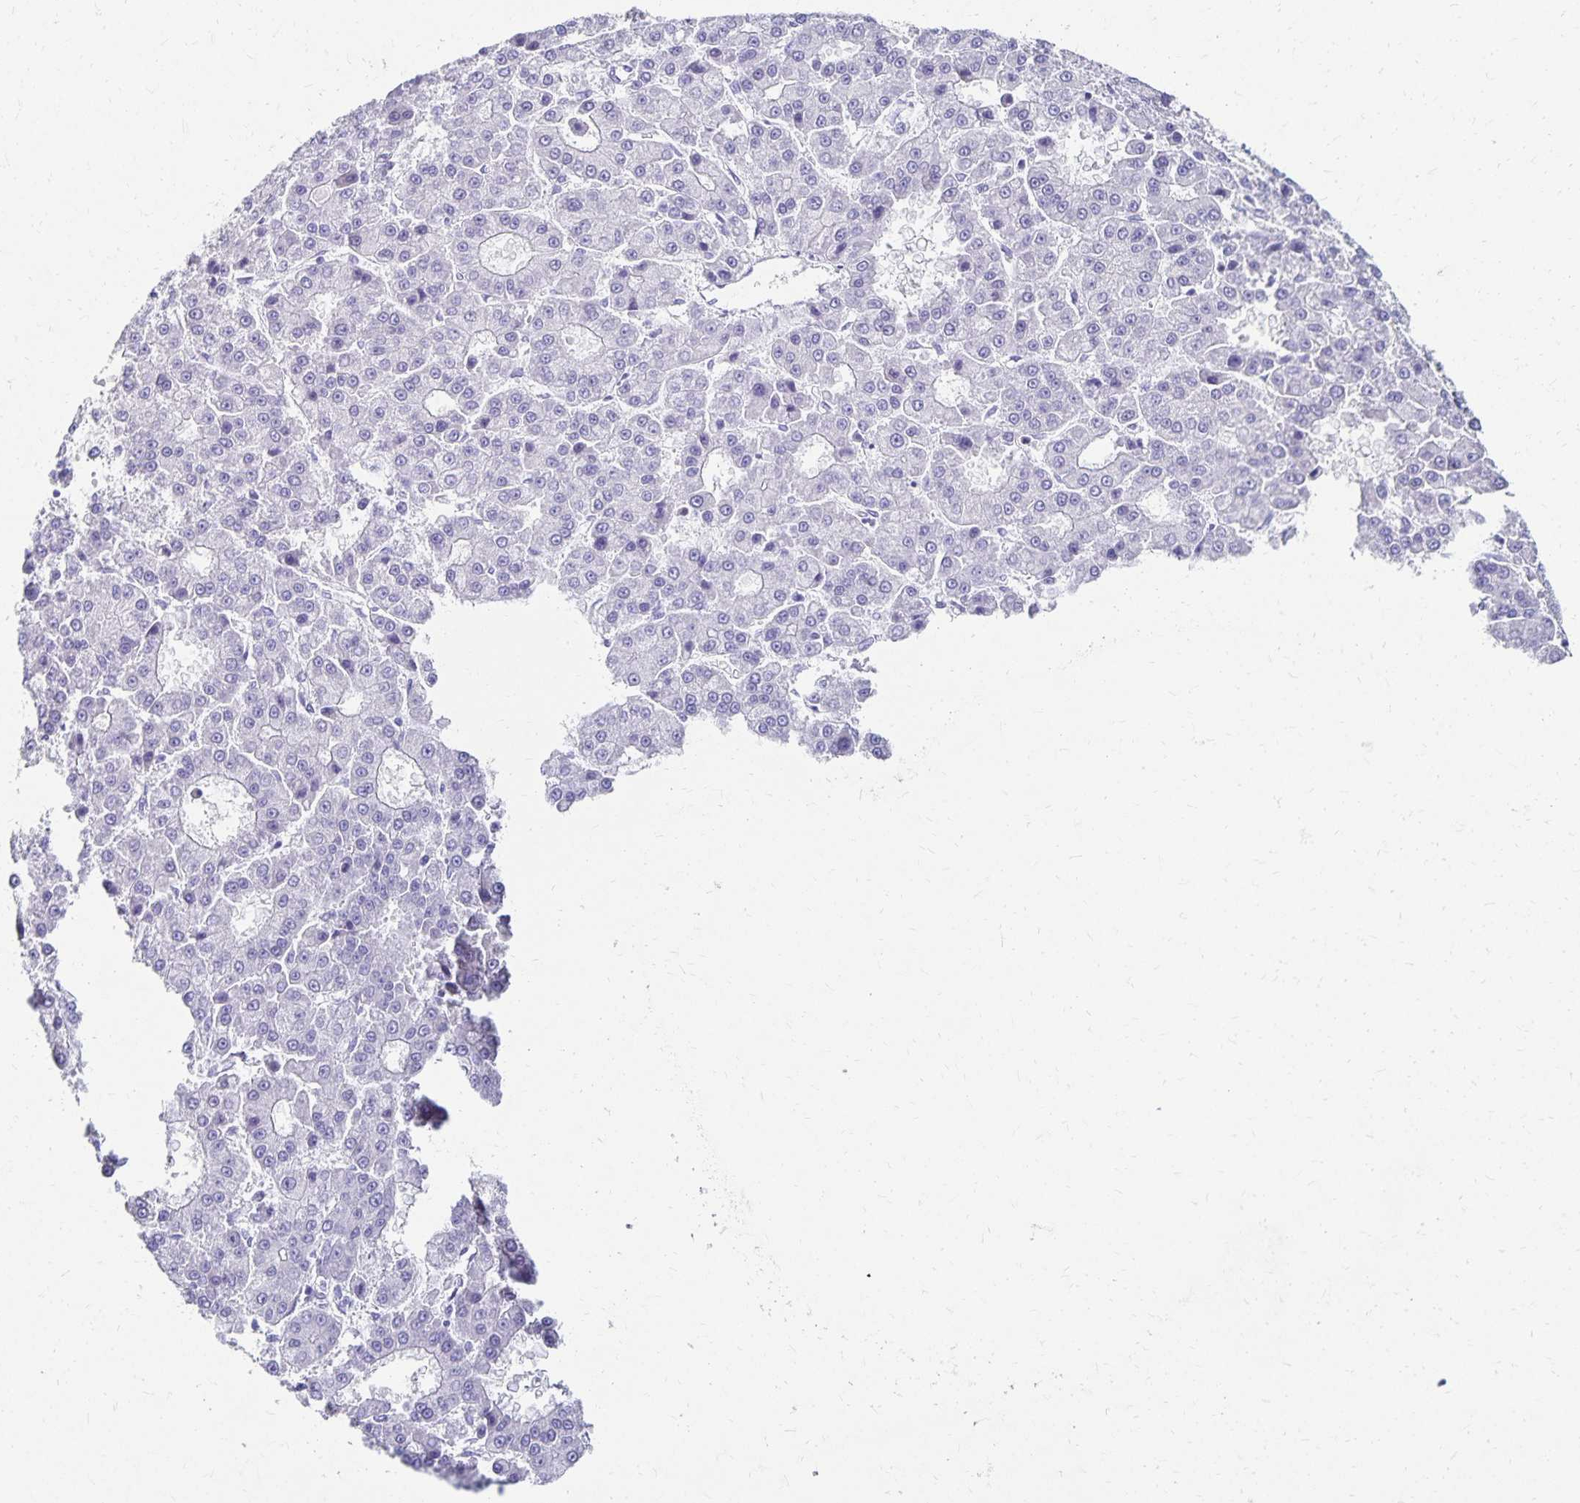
{"staining": {"intensity": "negative", "quantity": "none", "location": "none"}, "tissue": "liver cancer", "cell_type": "Tumor cells", "image_type": "cancer", "snomed": [{"axis": "morphology", "description": "Carcinoma, Hepatocellular, NOS"}, {"axis": "topography", "description": "Liver"}], "caption": "Tumor cells are negative for brown protein staining in liver cancer (hepatocellular carcinoma). (DAB (3,3'-diaminobenzidine) immunohistochemistry visualized using brightfield microscopy, high magnification).", "gene": "DYNLT4", "patient": {"sex": "male", "age": 70}}